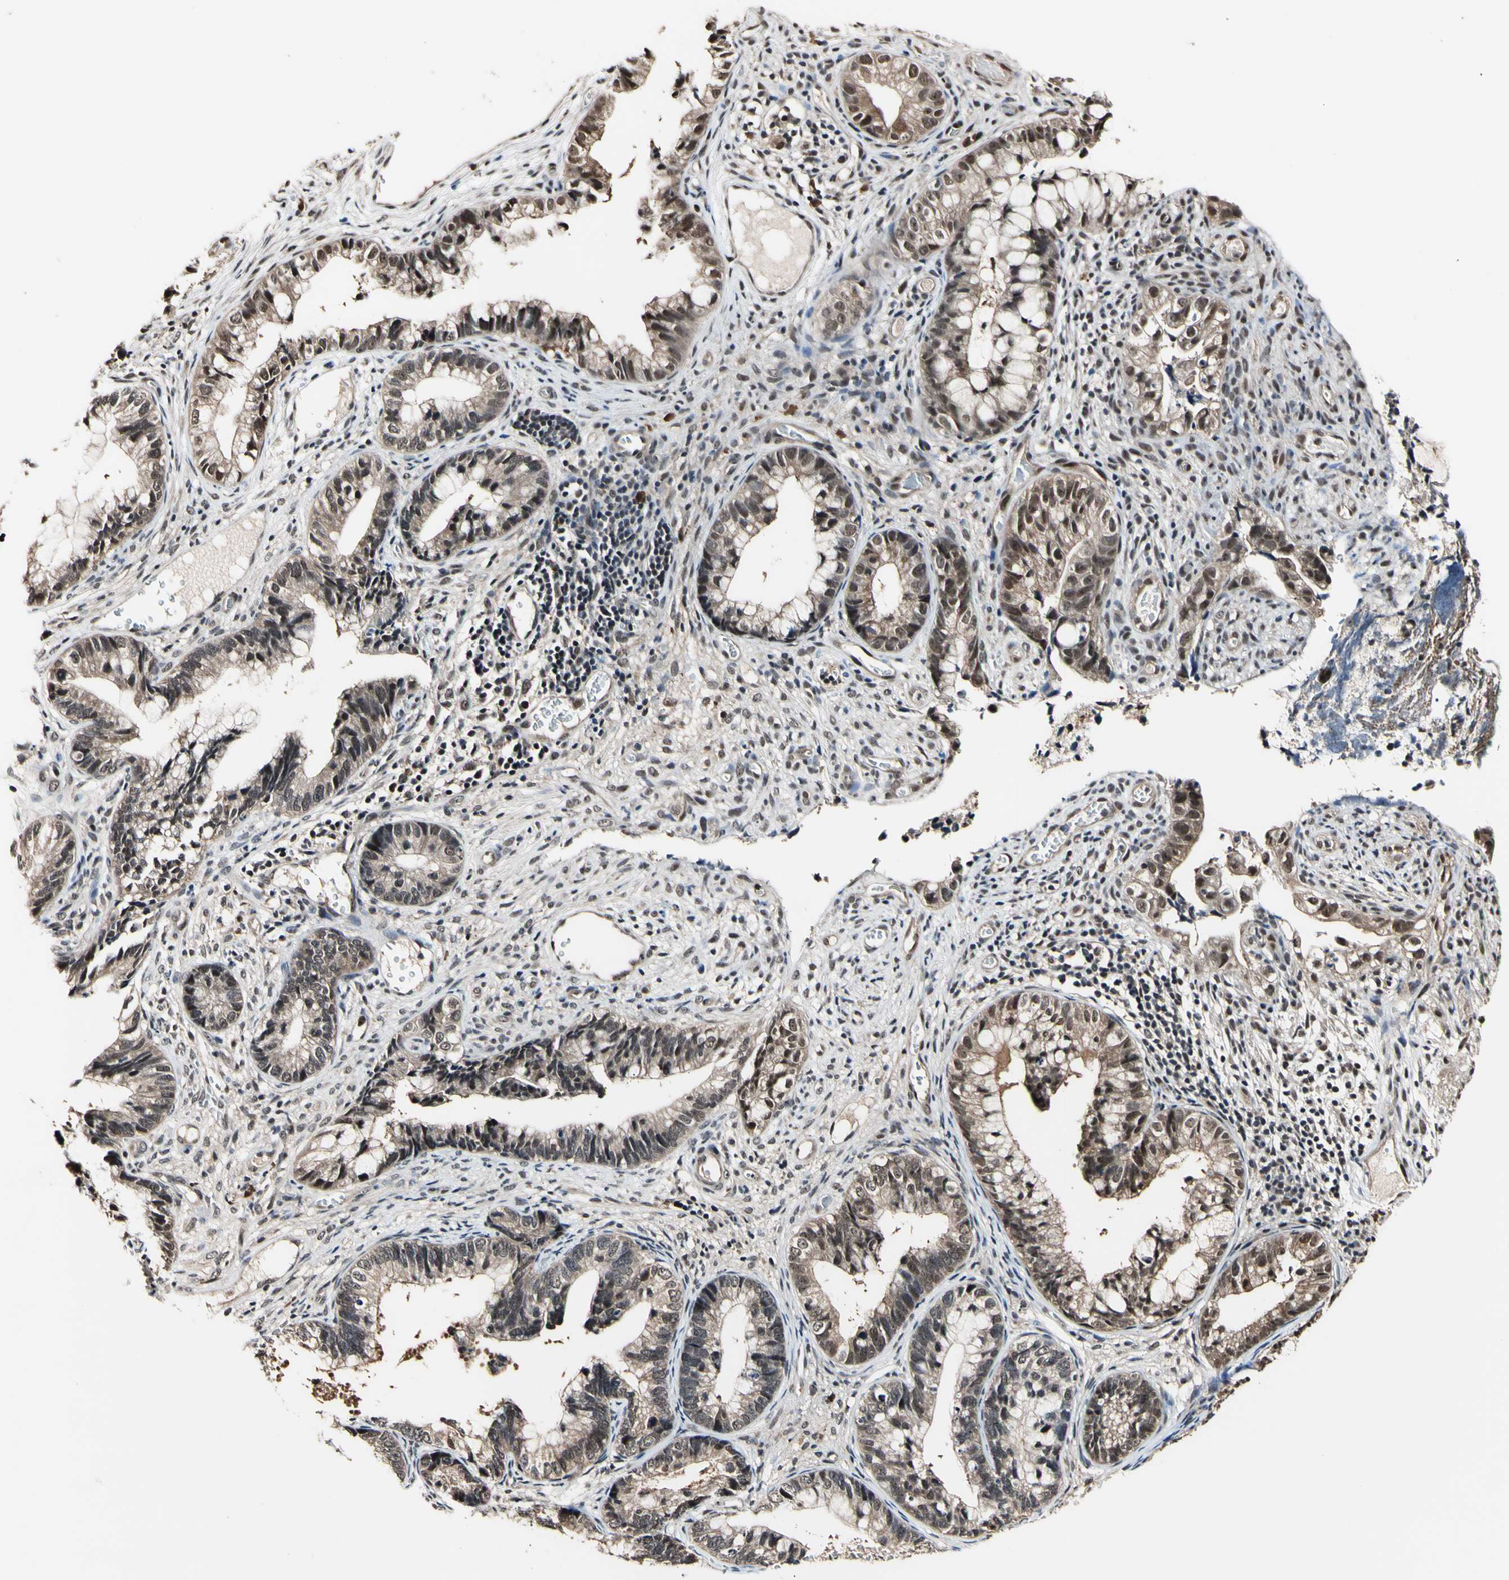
{"staining": {"intensity": "weak", "quantity": ">75%", "location": "cytoplasmic/membranous,nuclear"}, "tissue": "cervical cancer", "cell_type": "Tumor cells", "image_type": "cancer", "snomed": [{"axis": "morphology", "description": "Adenocarcinoma, NOS"}, {"axis": "topography", "description": "Cervix"}], "caption": "Protein expression analysis of human cervical adenocarcinoma reveals weak cytoplasmic/membranous and nuclear staining in approximately >75% of tumor cells.", "gene": "PSMD10", "patient": {"sex": "female", "age": 44}}